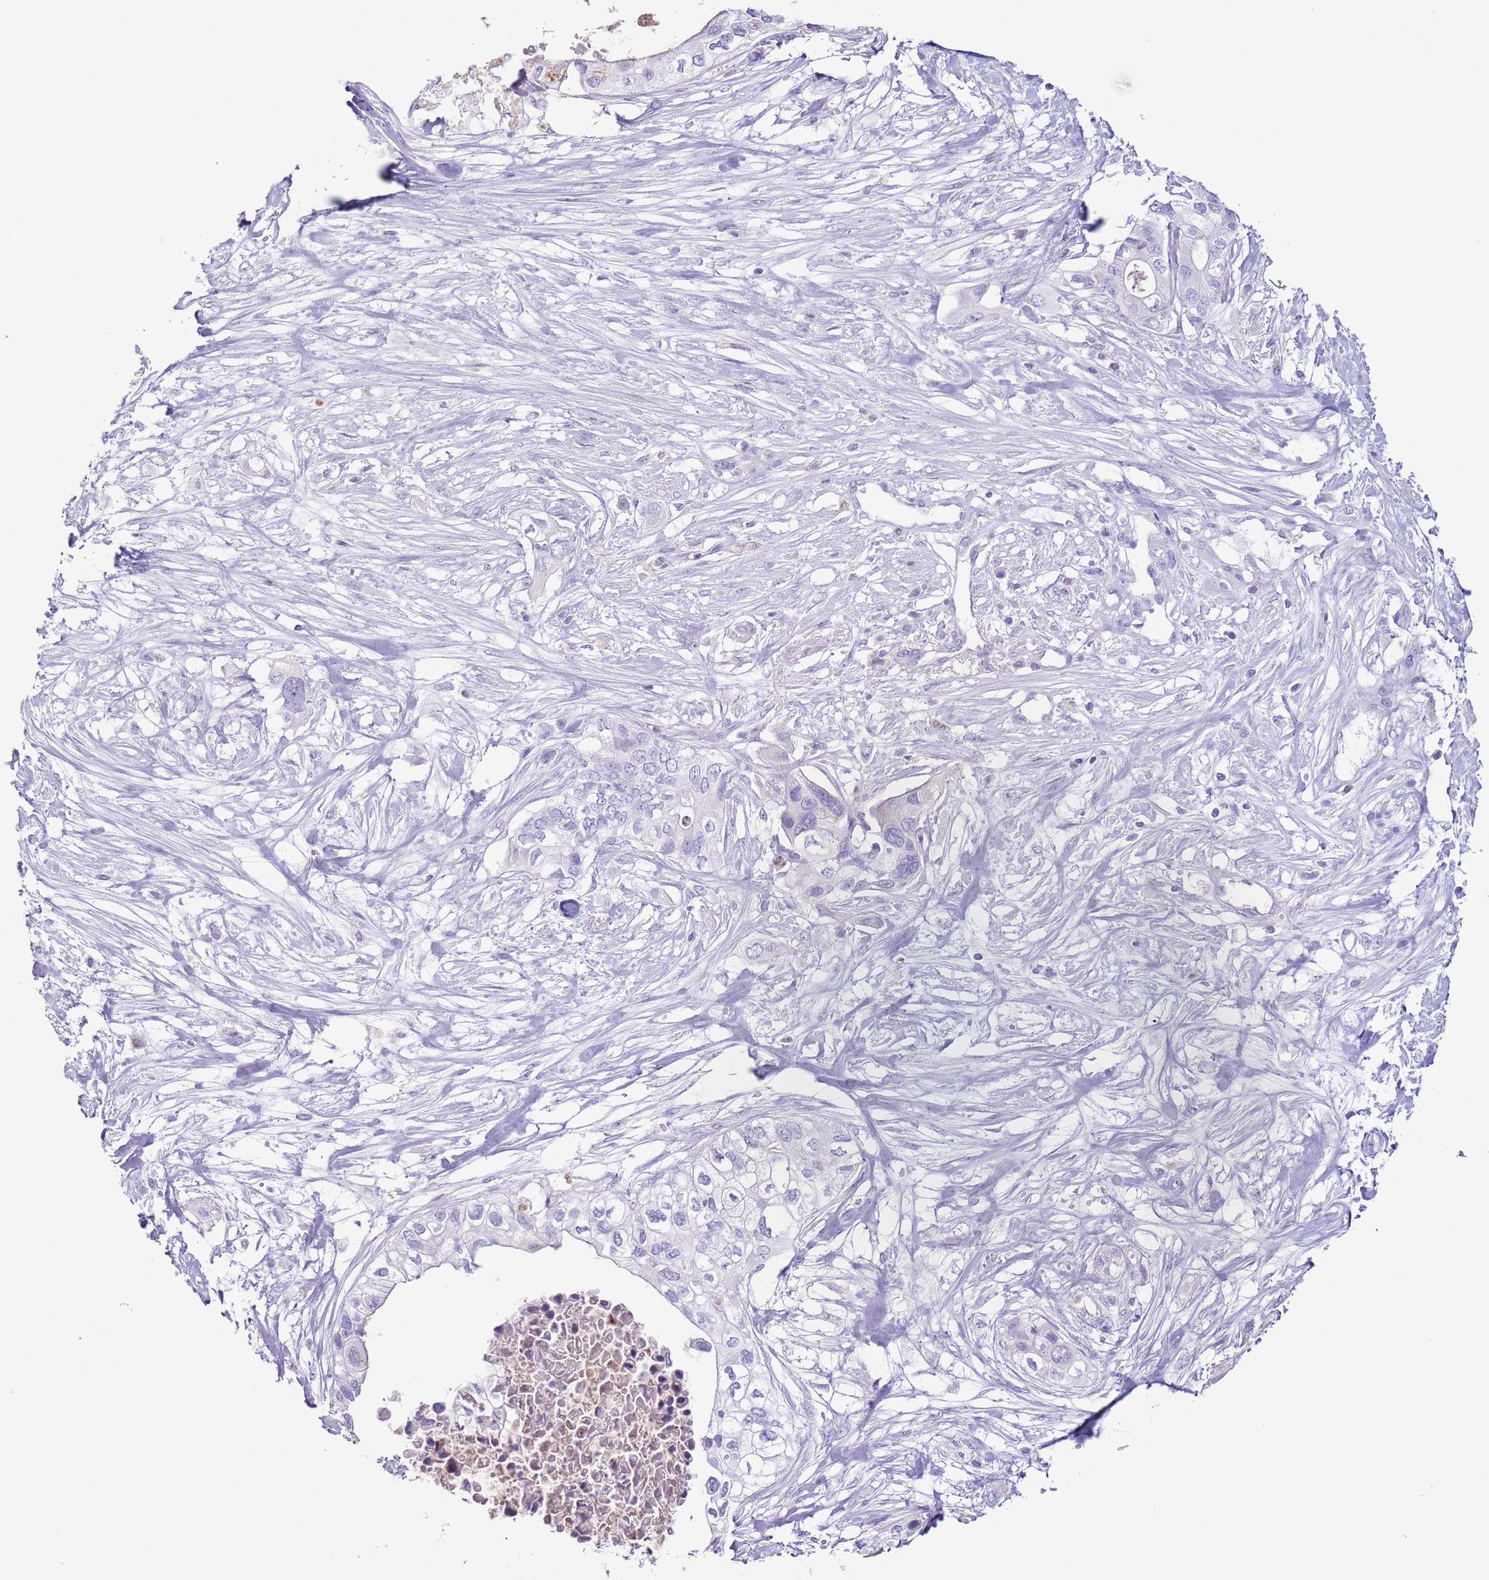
{"staining": {"intensity": "negative", "quantity": "none", "location": "none"}, "tissue": "pancreatic cancer", "cell_type": "Tumor cells", "image_type": "cancer", "snomed": [{"axis": "morphology", "description": "Adenocarcinoma, NOS"}, {"axis": "topography", "description": "Pancreas"}], "caption": "High power microscopy photomicrograph of an IHC image of pancreatic cancer, revealing no significant expression in tumor cells.", "gene": "ZNF697", "patient": {"sex": "female", "age": 63}}